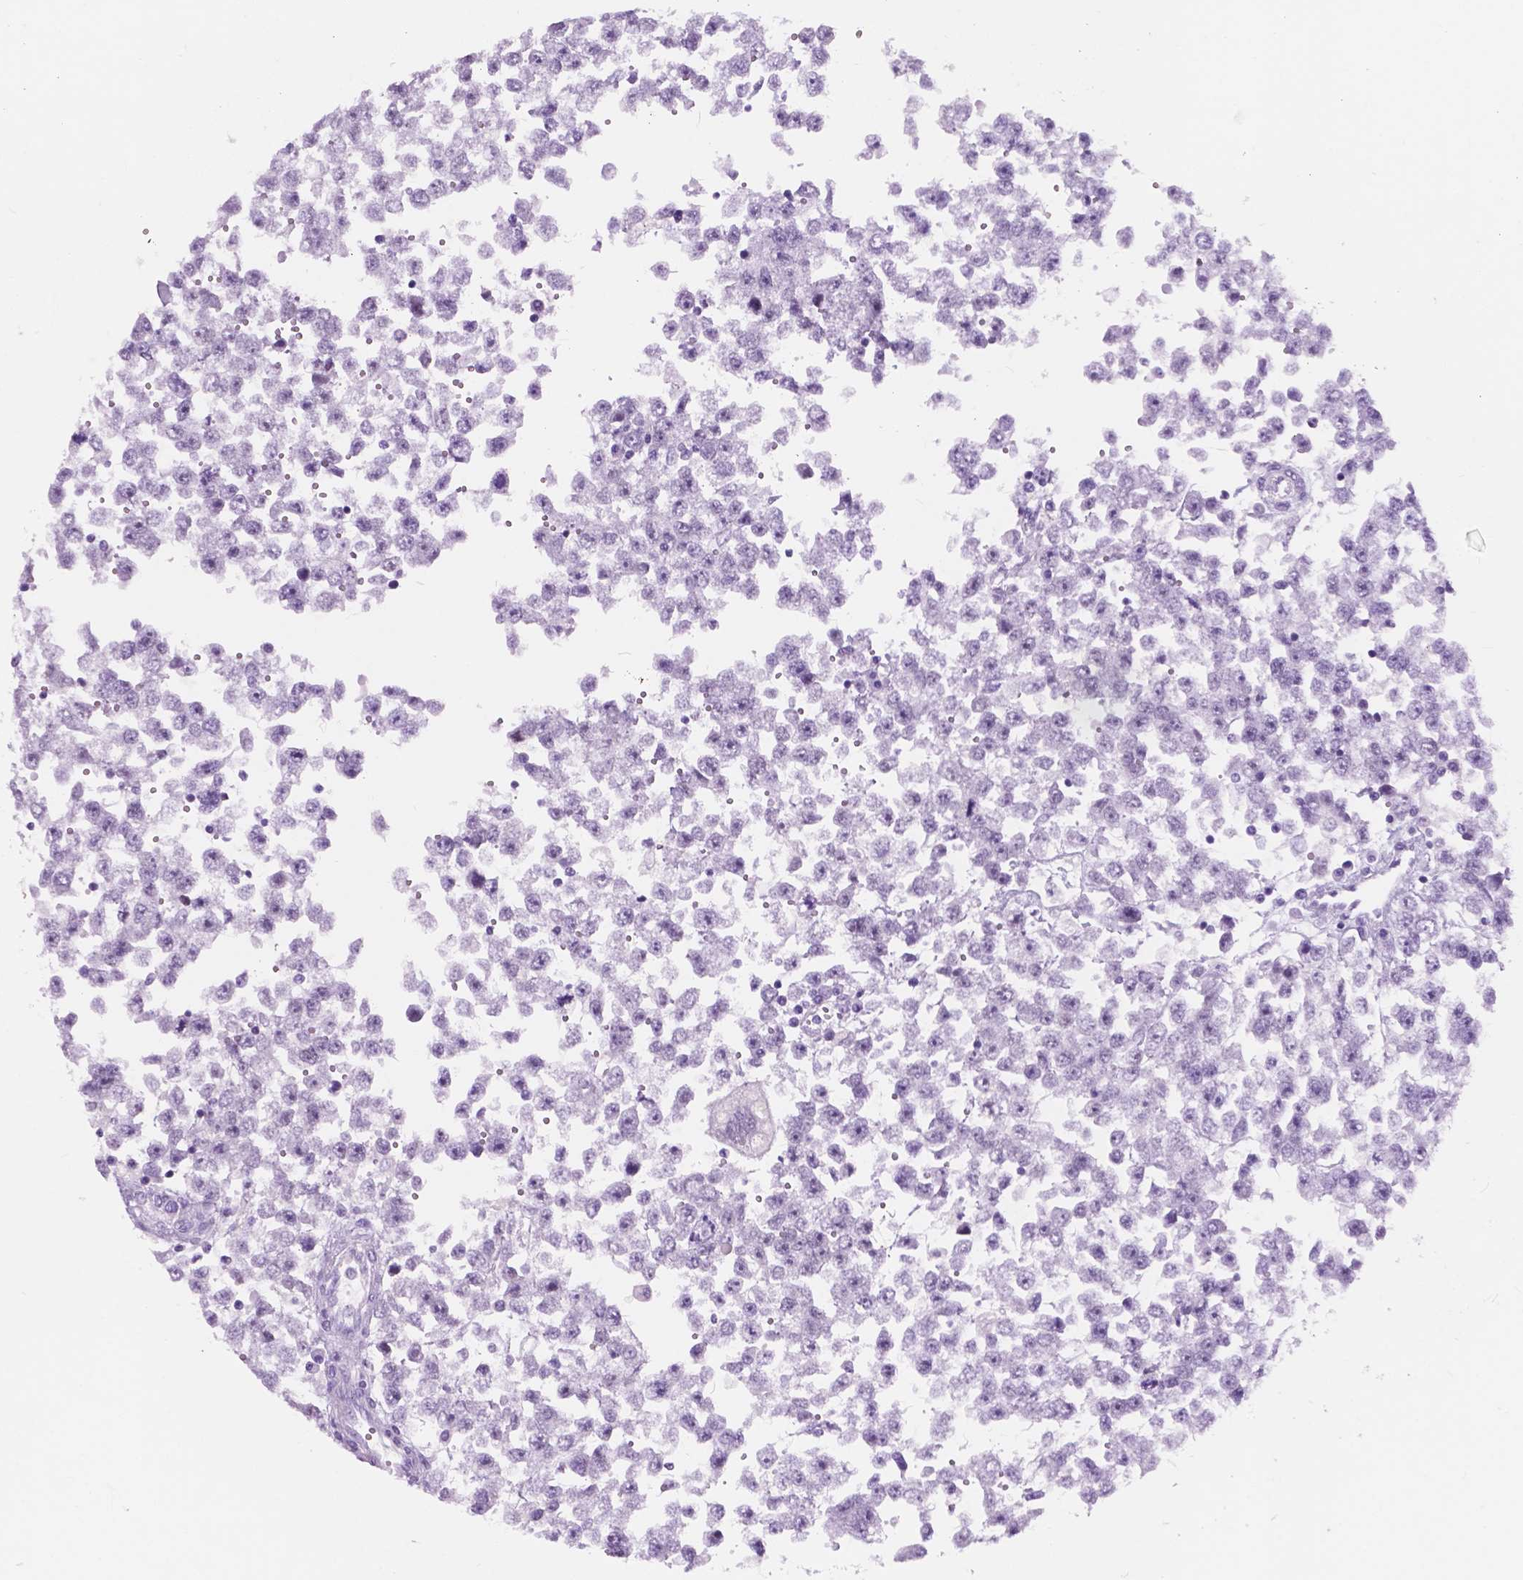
{"staining": {"intensity": "negative", "quantity": "none", "location": "none"}, "tissue": "testis cancer", "cell_type": "Tumor cells", "image_type": "cancer", "snomed": [{"axis": "morphology", "description": "Seminoma, NOS"}, {"axis": "topography", "description": "Testis"}], "caption": "Tumor cells show no significant protein positivity in testis cancer (seminoma).", "gene": "CUZD1", "patient": {"sex": "male", "age": 34}}